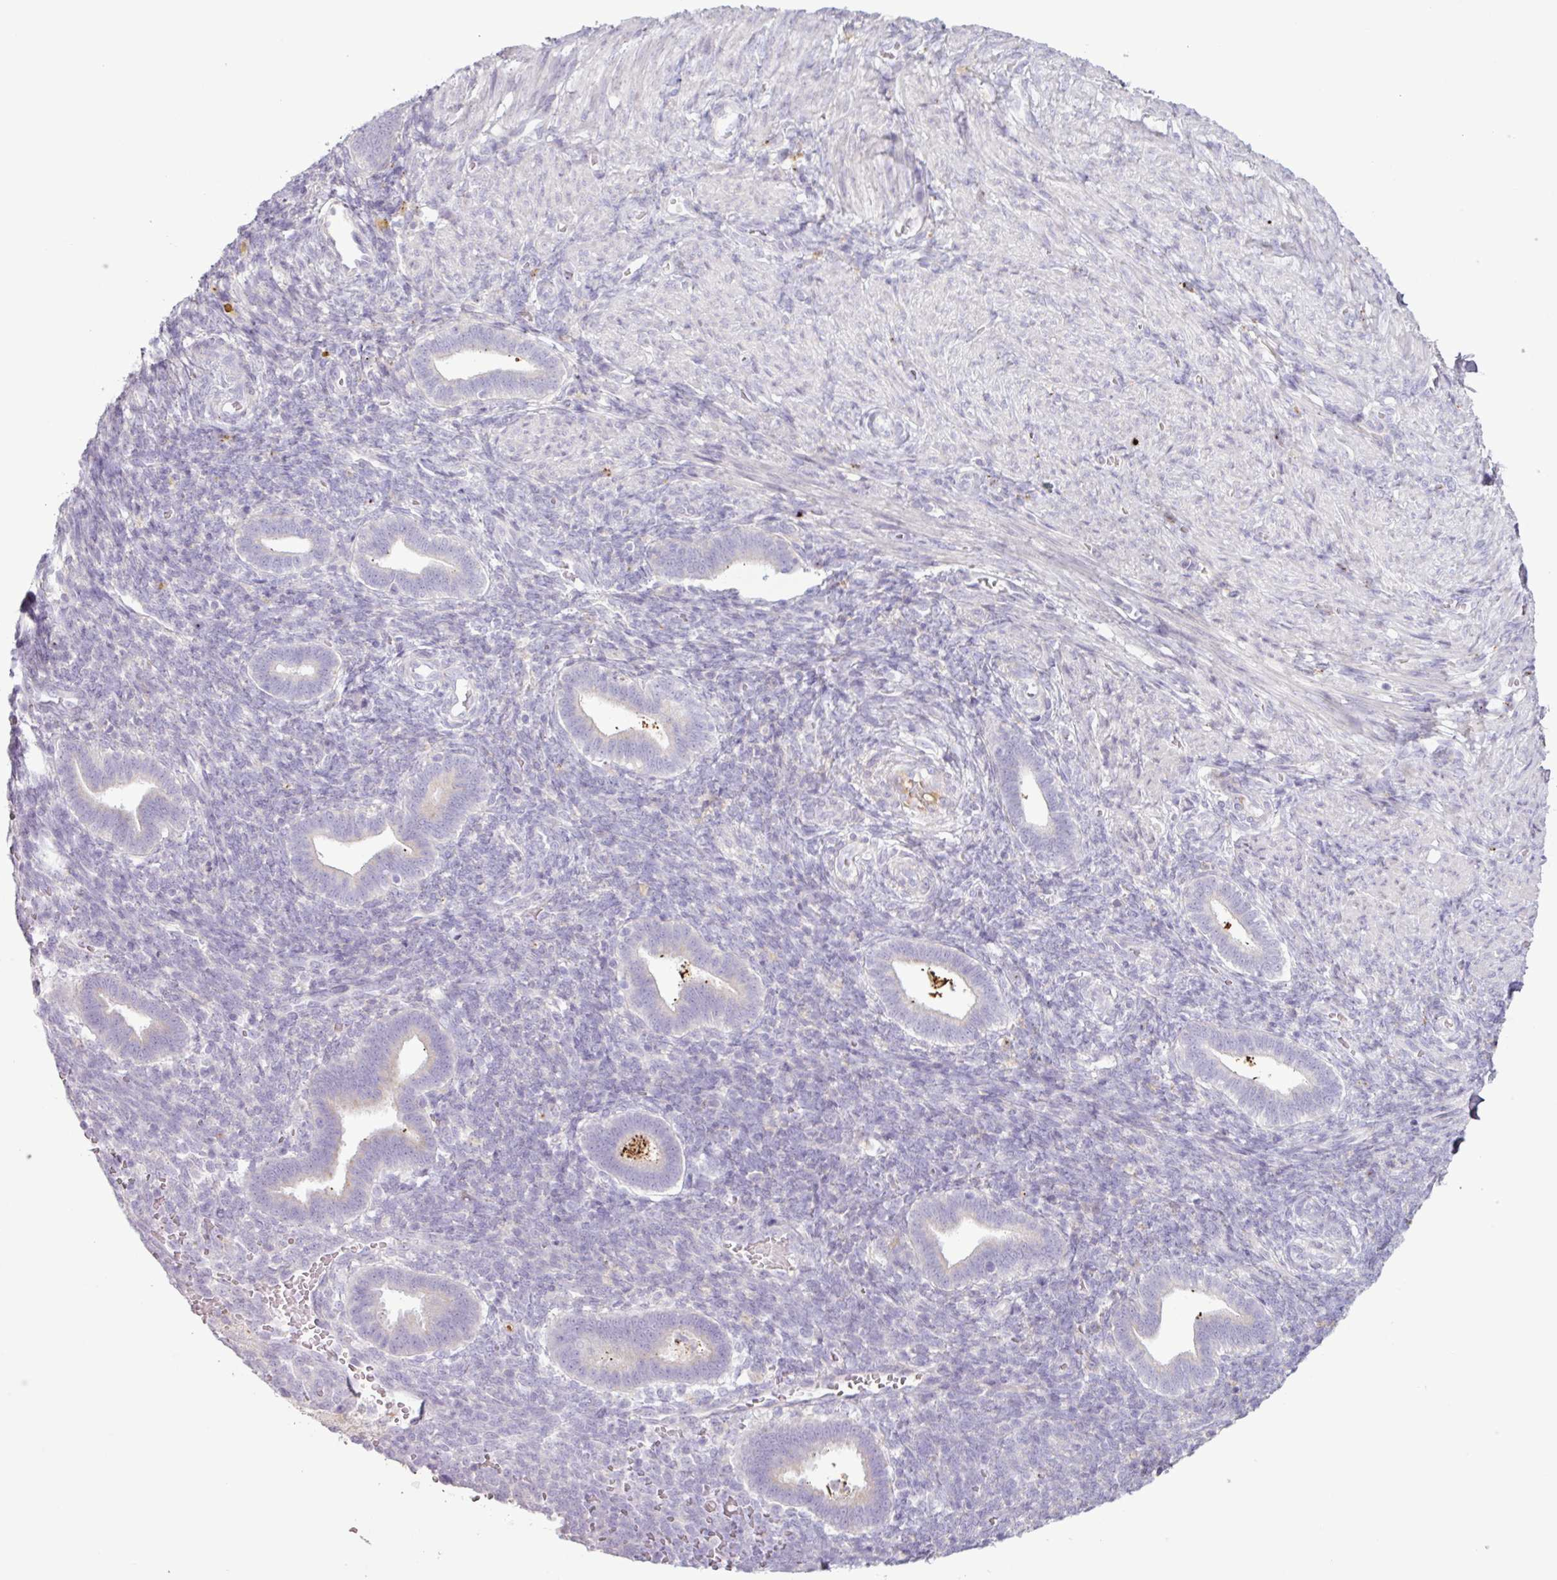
{"staining": {"intensity": "negative", "quantity": "none", "location": "none"}, "tissue": "endometrium", "cell_type": "Cells in endometrial stroma", "image_type": "normal", "snomed": [{"axis": "morphology", "description": "Normal tissue, NOS"}, {"axis": "topography", "description": "Endometrium"}], "caption": "This is an immunohistochemistry (IHC) image of unremarkable human endometrium. There is no staining in cells in endometrial stroma.", "gene": "C4A", "patient": {"sex": "female", "age": 34}}